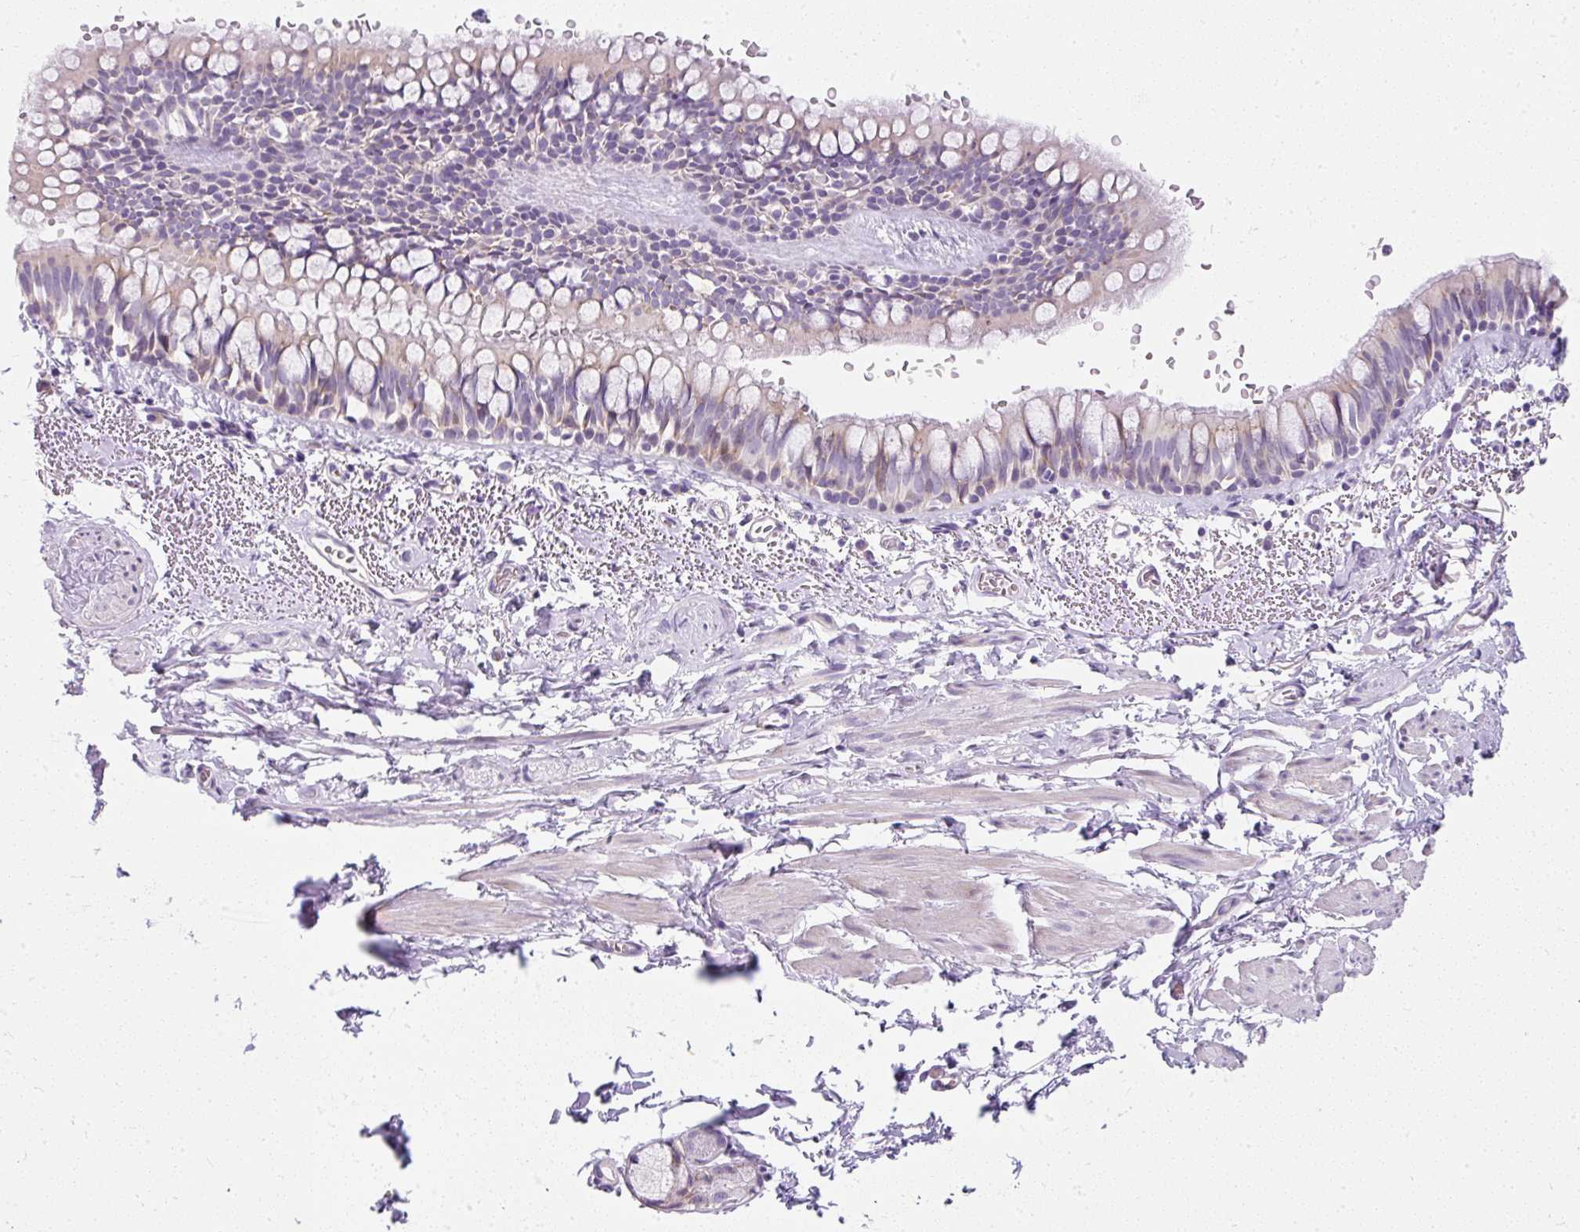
{"staining": {"intensity": "weak", "quantity": "<25%", "location": "cytoplasmic/membranous"}, "tissue": "bronchus", "cell_type": "Respiratory epithelial cells", "image_type": "normal", "snomed": [{"axis": "morphology", "description": "Normal tissue, NOS"}, {"axis": "topography", "description": "Bronchus"}], "caption": "Immunohistochemistry histopathology image of normal bronchus: bronchus stained with DAB displays no significant protein expression in respiratory epithelial cells.", "gene": "DTX4", "patient": {"sex": "male", "age": 67}}